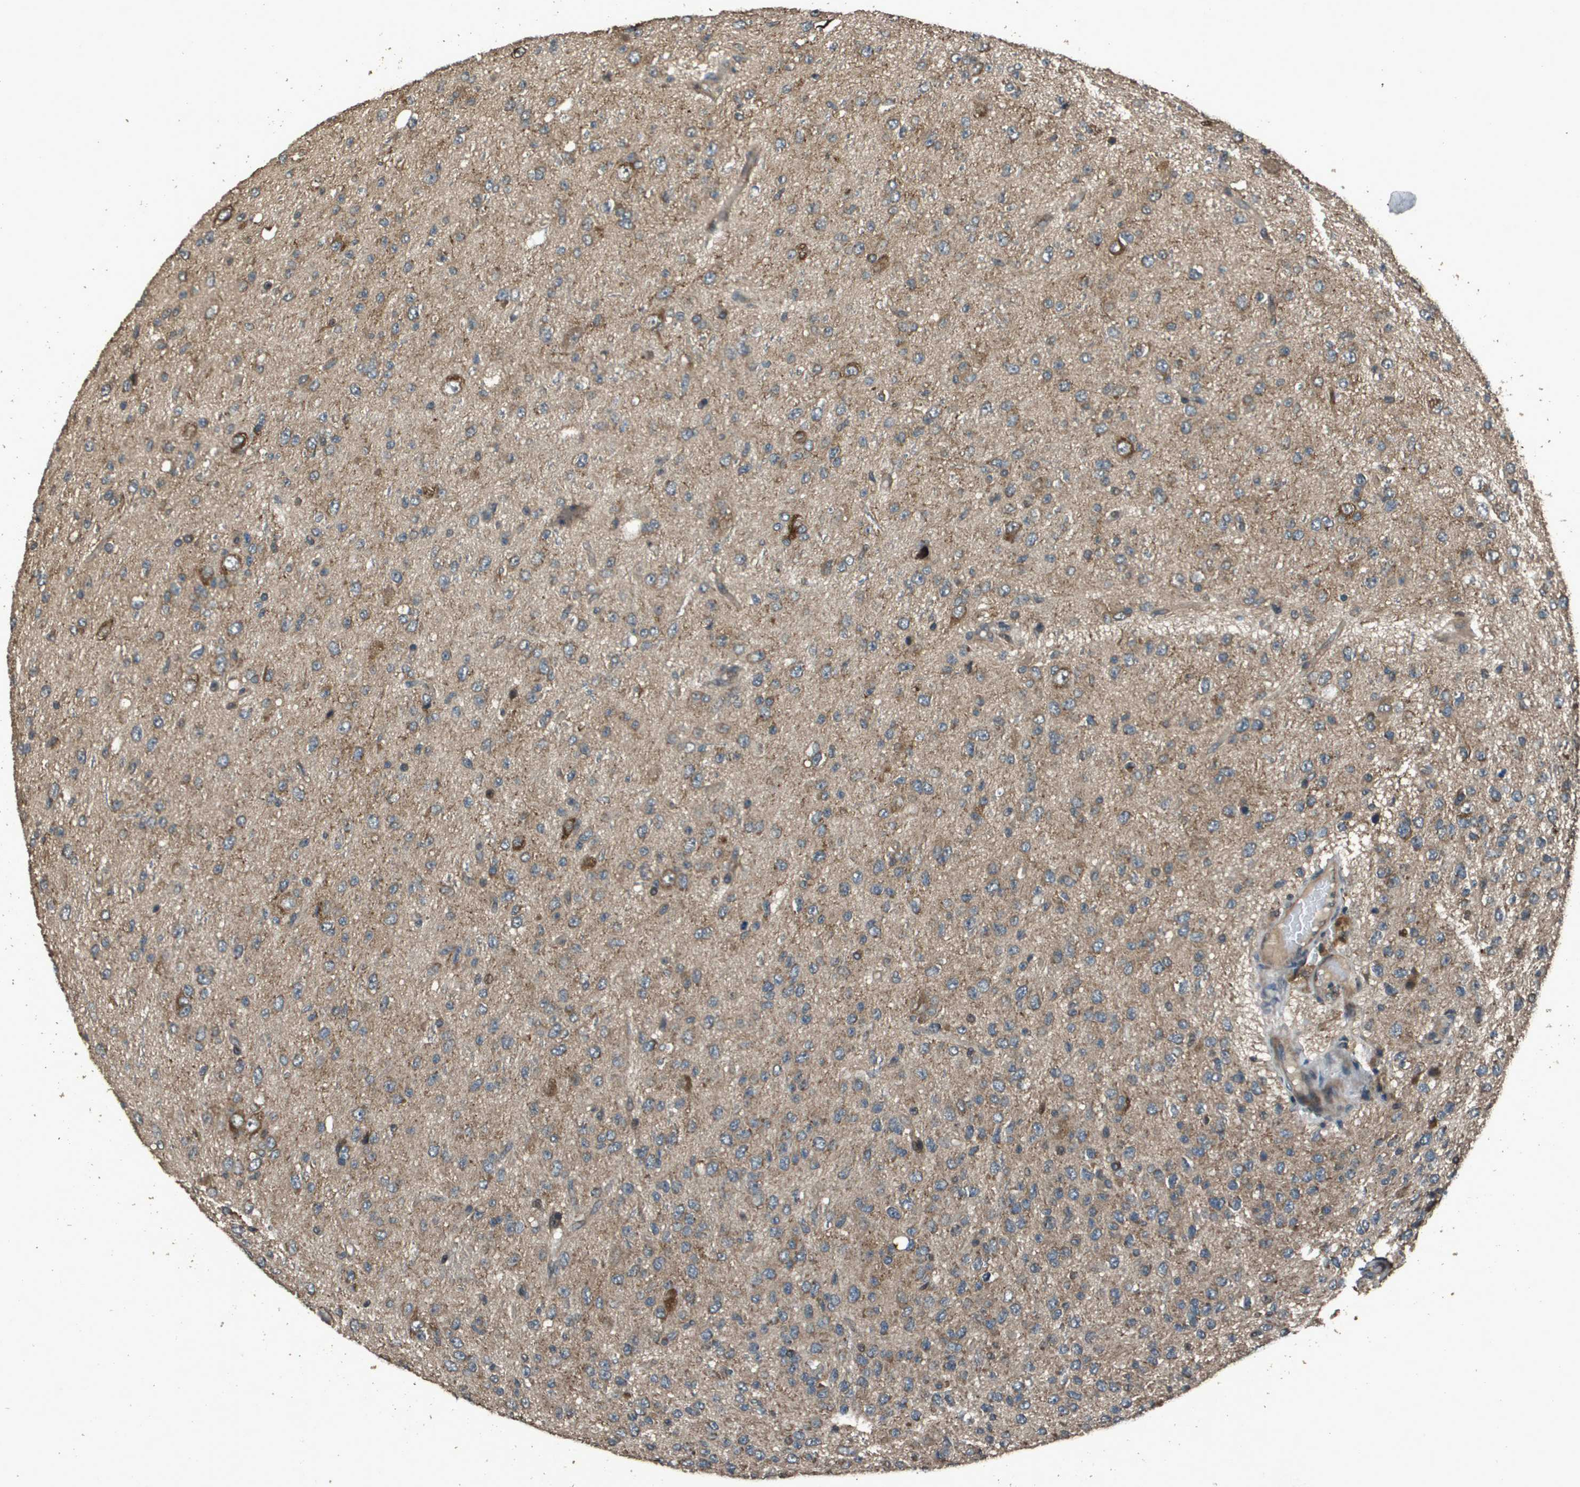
{"staining": {"intensity": "weak", "quantity": ">75%", "location": "cytoplasmic/membranous"}, "tissue": "glioma", "cell_type": "Tumor cells", "image_type": "cancer", "snomed": [{"axis": "morphology", "description": "Glioma, malignant, High grade"}, {"axis": "topography", "description": "pancreas cauda"}], "caption": "Tumor cells show low levels of weak cytoplasmic/membranous positivity in approximately >75% of cells in glioma.", "gene": "FIG4", "patient": {"sex": "male", "age": 60}}